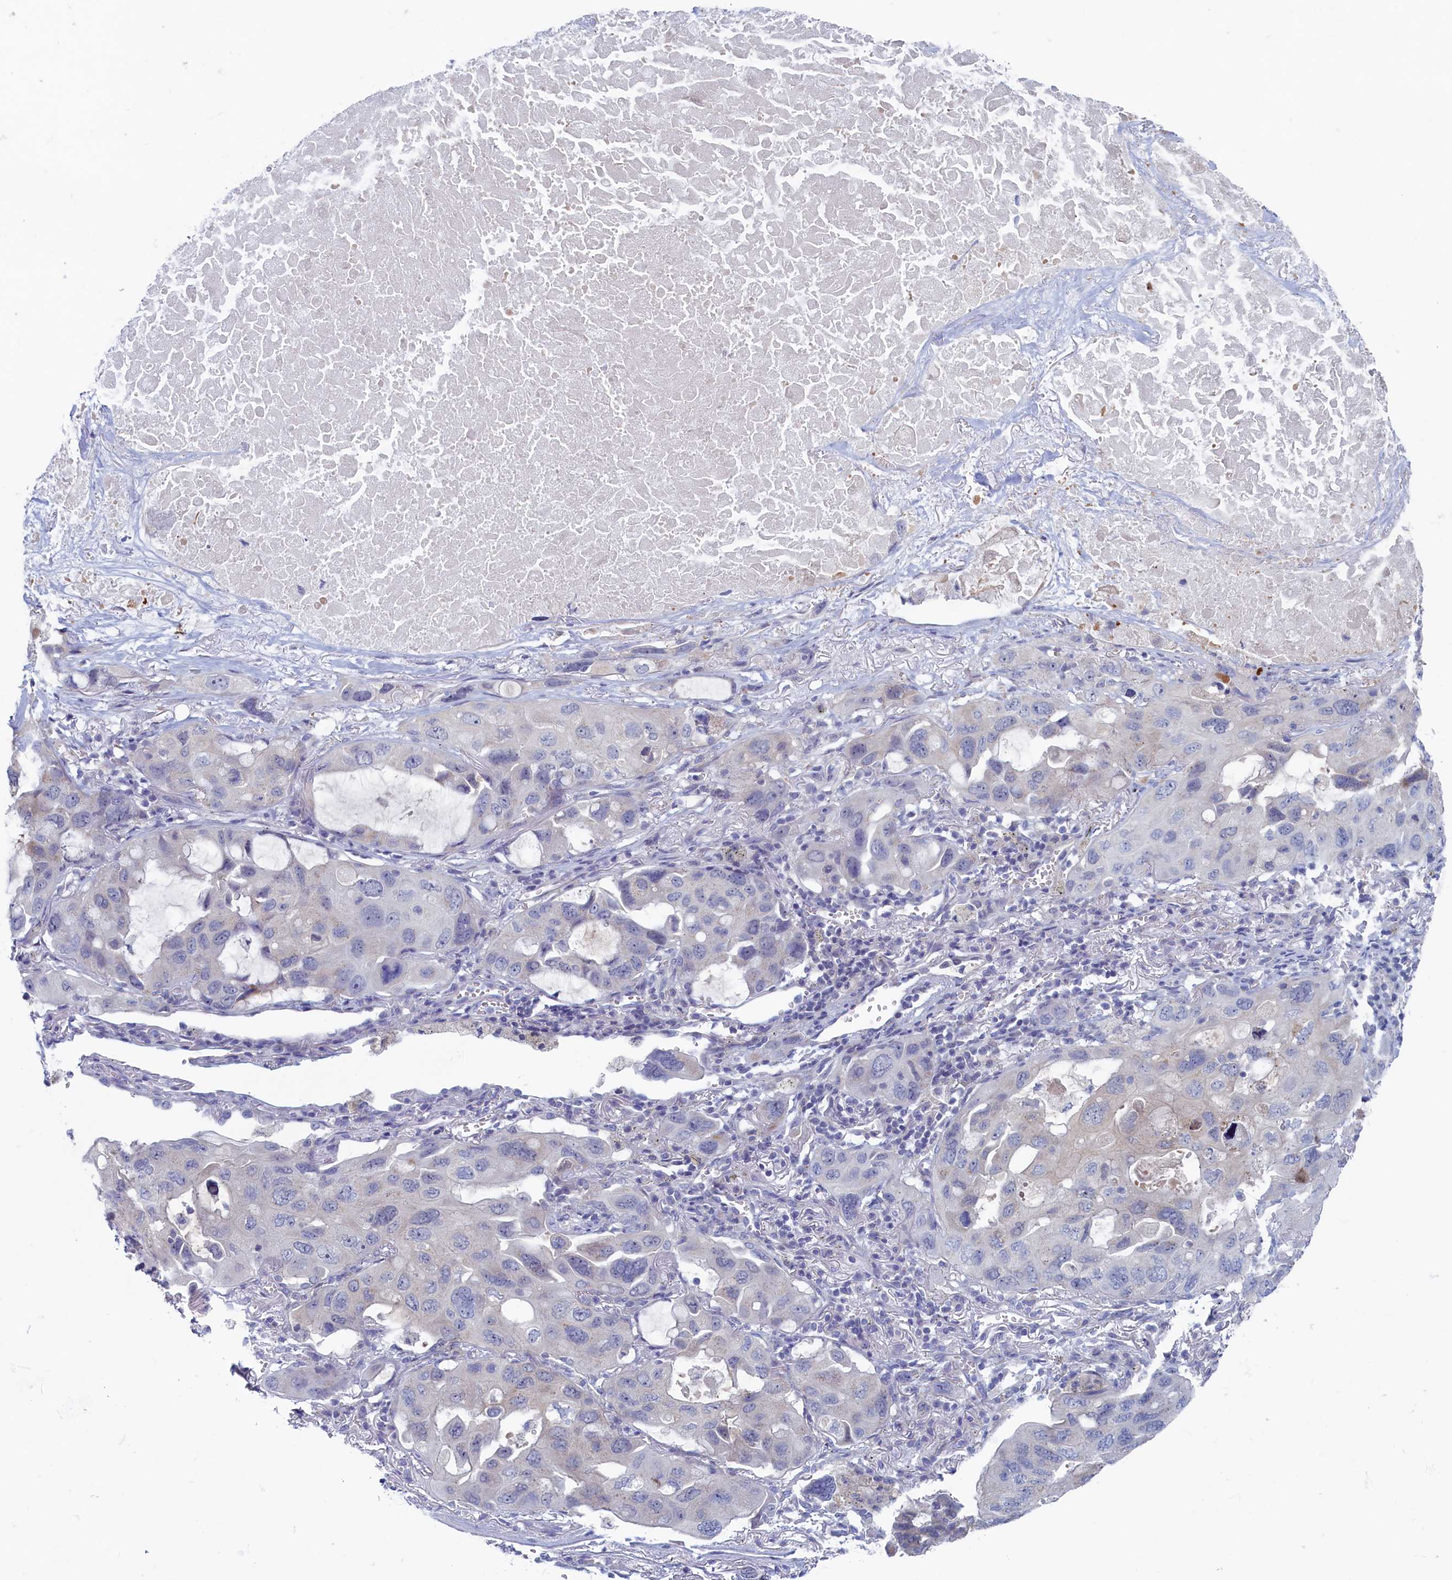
{"staining": {"intensity": "negative", "quantity": "none", "location": "none"}, "tissue": "lung cancer", "cell_type": "Tumor cells", "image_type": "cancer", "snomed": [{"axis": "morphology", "description": "Squamous cell carcinoma, NOS"}, {"axis": "topography", "description": "Lung"}], "caption": "An IHC micrograph of lung cancer is shown. There is no staining in tumor cells of lung cancer. (Stains: DAB IHC with hematoxylin counter stain, Microscopy: brightfield microscopy at high magnification).", "gene": "WDR76", "patient": {"sex": "female", "age": 73}}